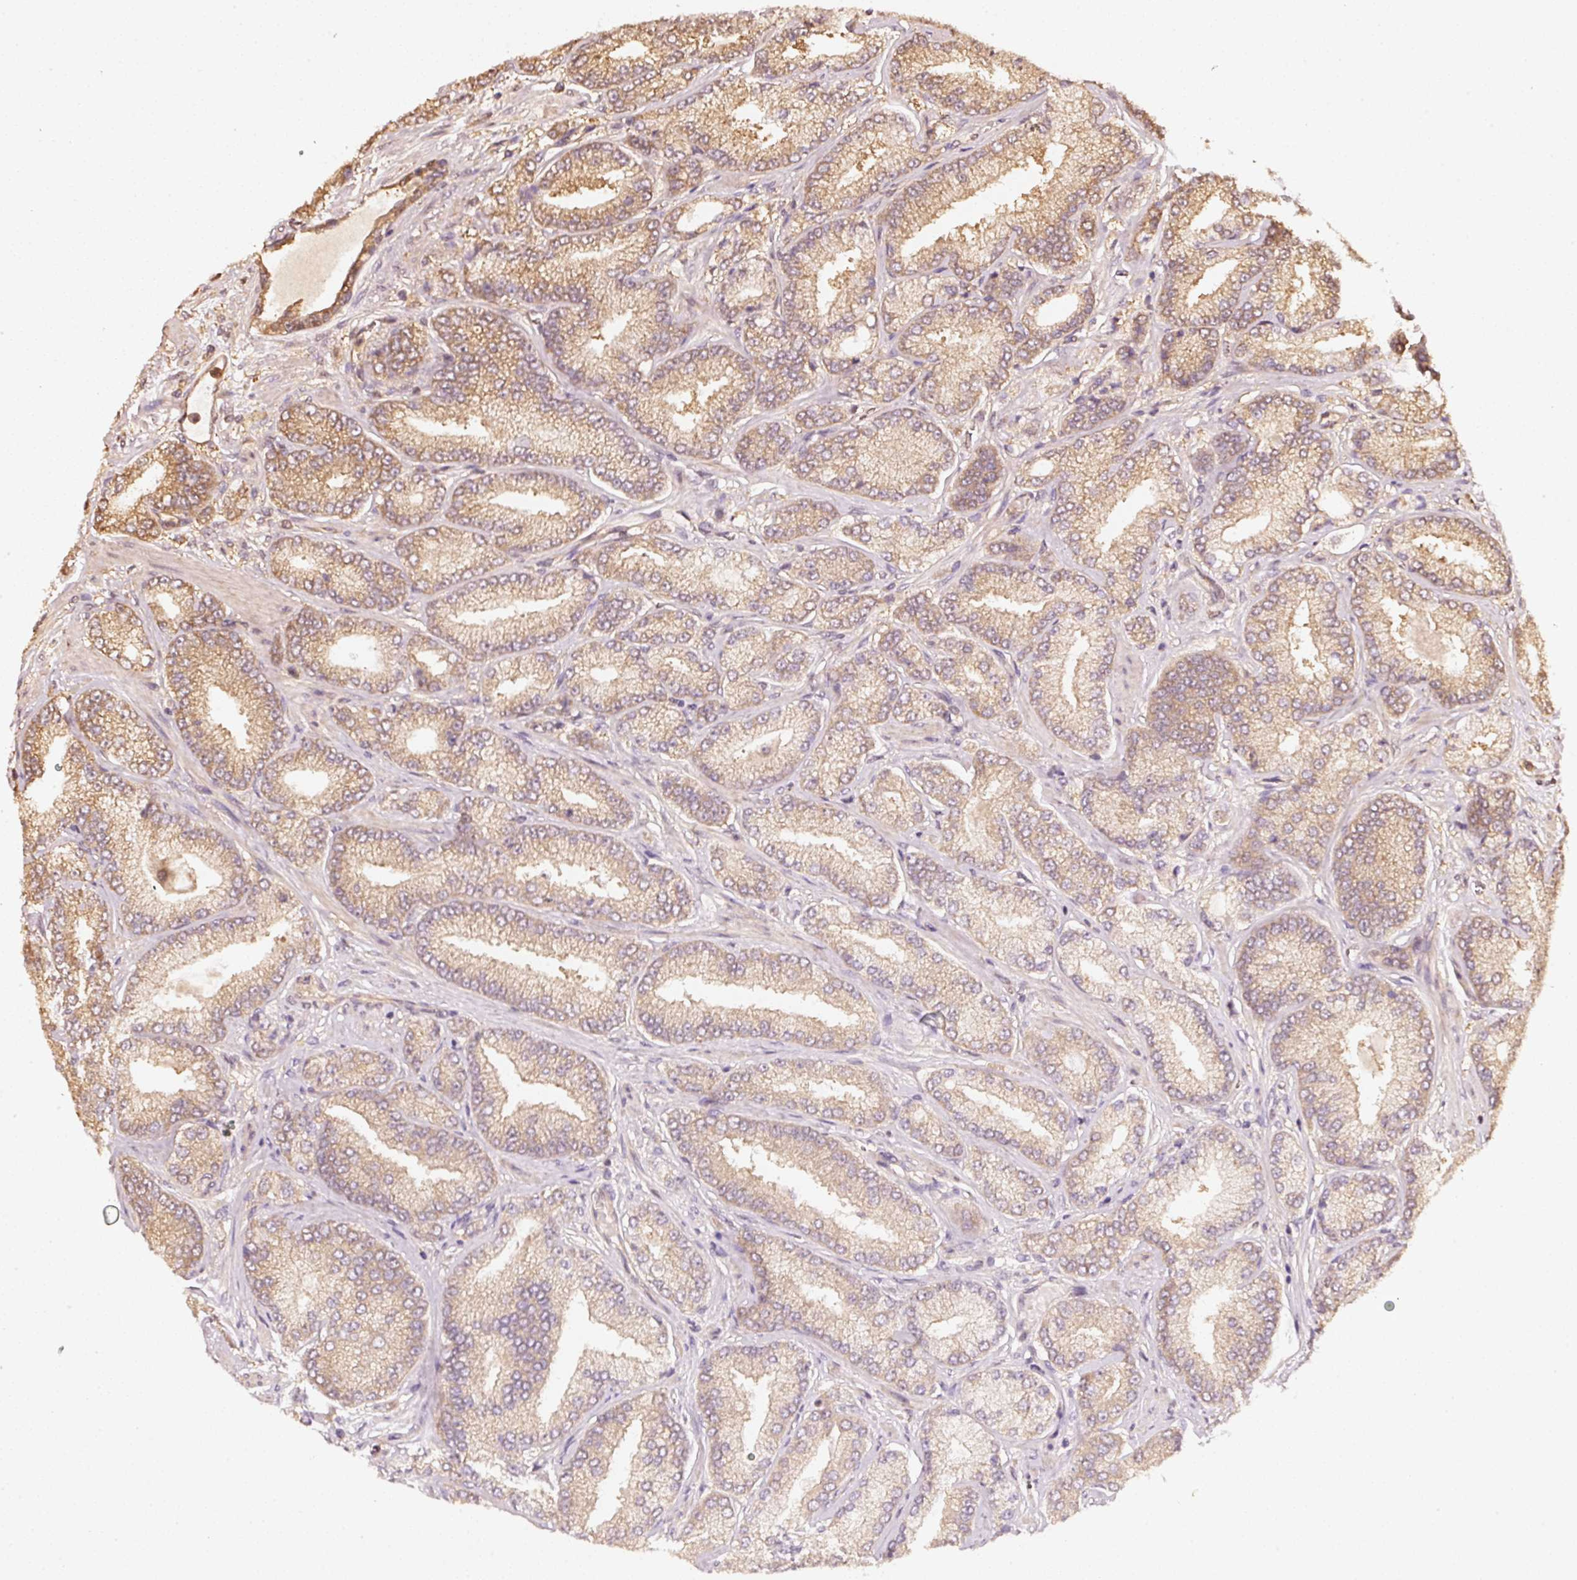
{"staining": {"intensity": "moderate", "quantity": ">75%", "location": "cytoplasmic/membranous"}, "tissue": "prostate cancer", "cell_type": "Tumor cells", "image_type": "cancer", "snomed": [{"axis": "morphology", "description": "Adenocarcinoma, High grade"}, {"axis": "topography", "description": "Prostate"}], "caption": "Prostate cancer stained with DAB IHC exhibits medium levels of moderate cytoplasmic/membranous positivity in approximately >75% of tumor cells. The protein is stained brown, and the nuclei are stained in blue (DAB (3,3'-diaminobenzidine) IHC with brightfield microscopy, high magnification).", "gene": "STAU1", "patient": {"sex": "male", "age": 68}}